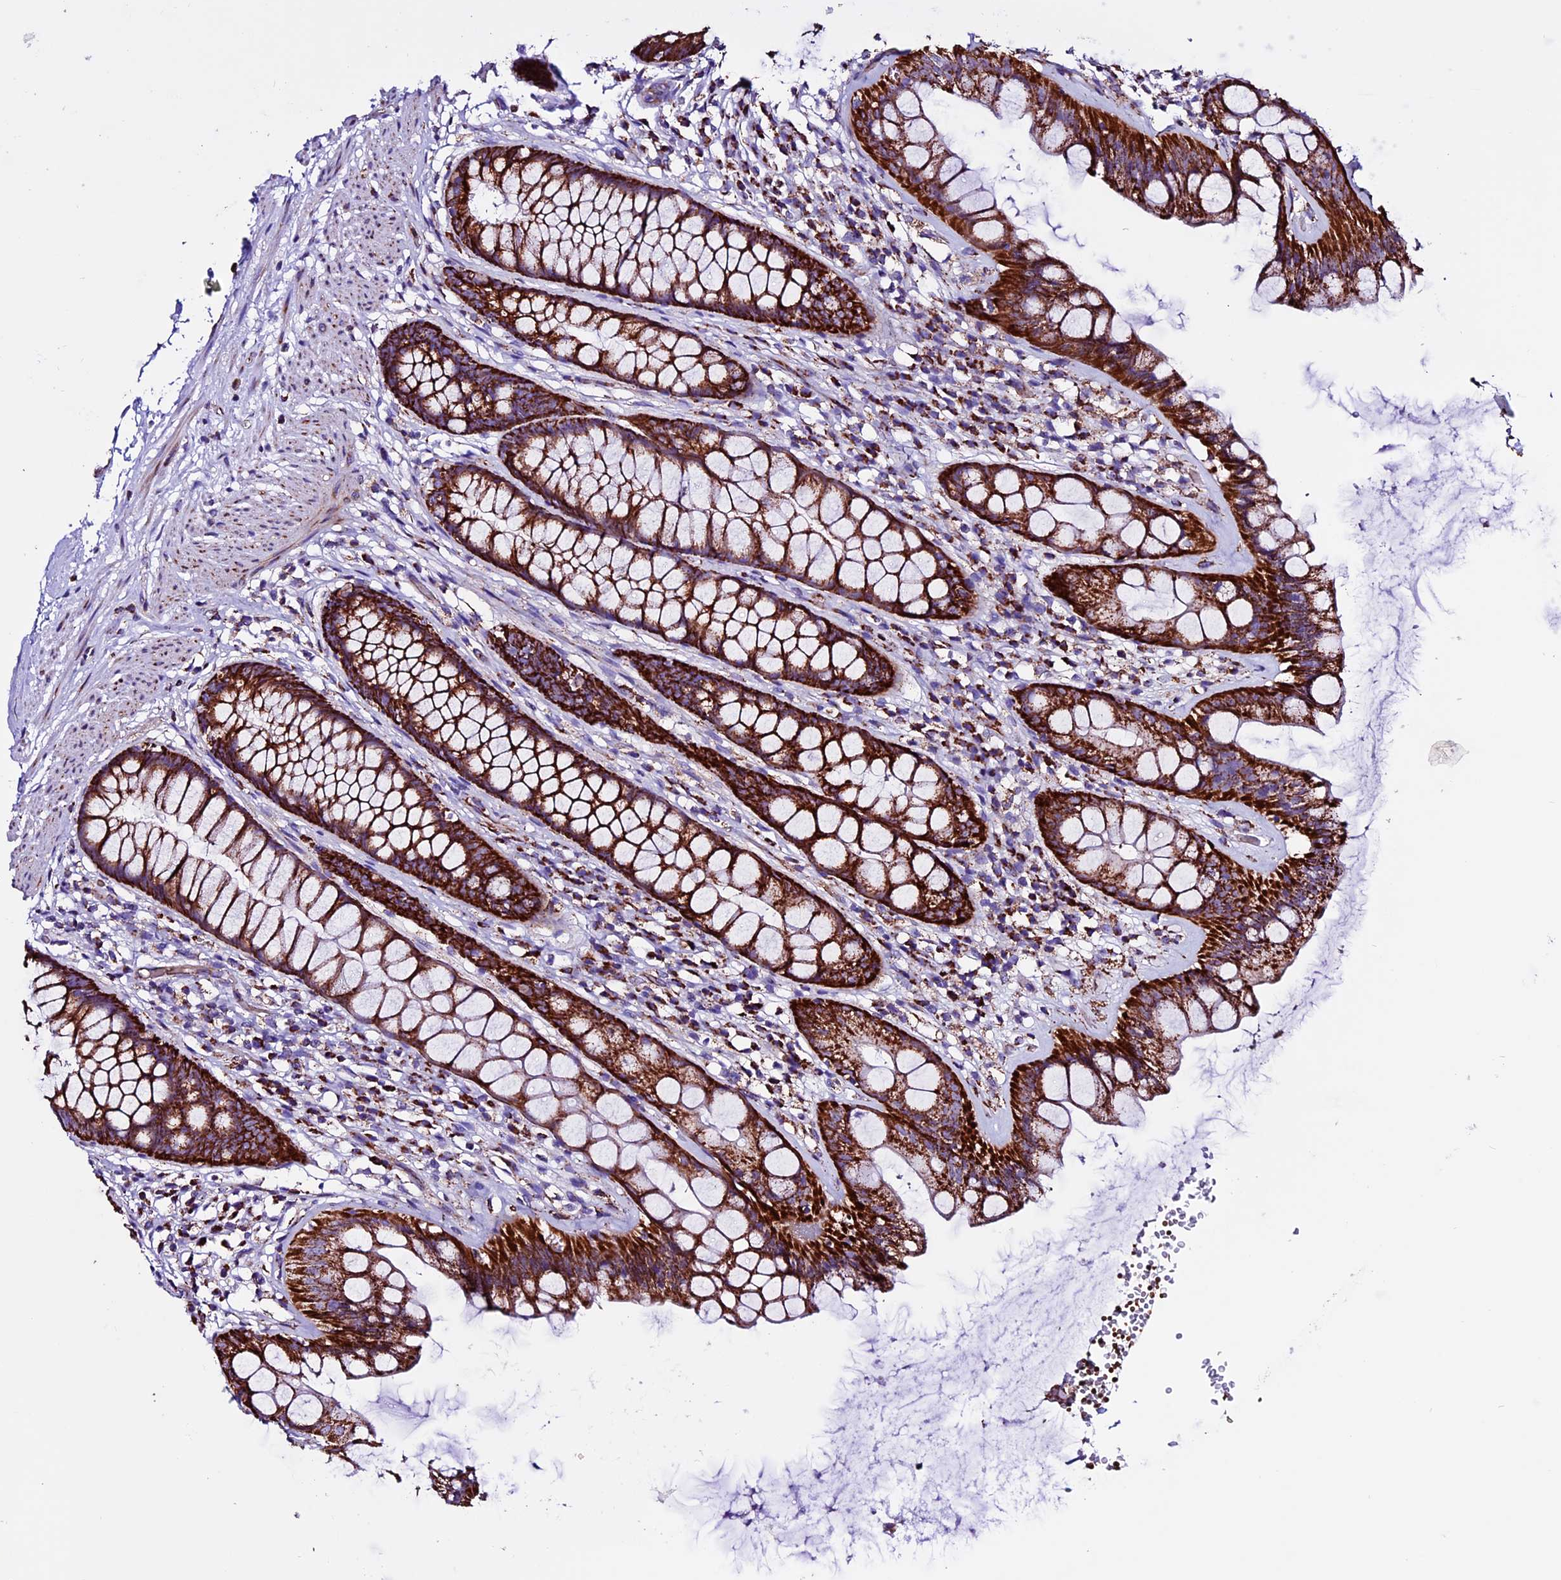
{"staining": {"intensity": "strong", "quantity": ">75%", "location": "cytoplasmic/membranous"}, "tissue": "rectum", "cell_type": "Glandular cells", "image_type": "normal", "snomed": [{"axis": "morphology", "description": "Normal tissue, NOS"}, {"axis": "topography", "description": "Rectum"}], "caption": "This is a photomicrograph of IHC staining of unremarkable rectum, which shows strong staining in the cytoplasmic/membranous of glandular cells.", "gene": "CX3CL1", "patient": {"sex": "male", "age": 74}}